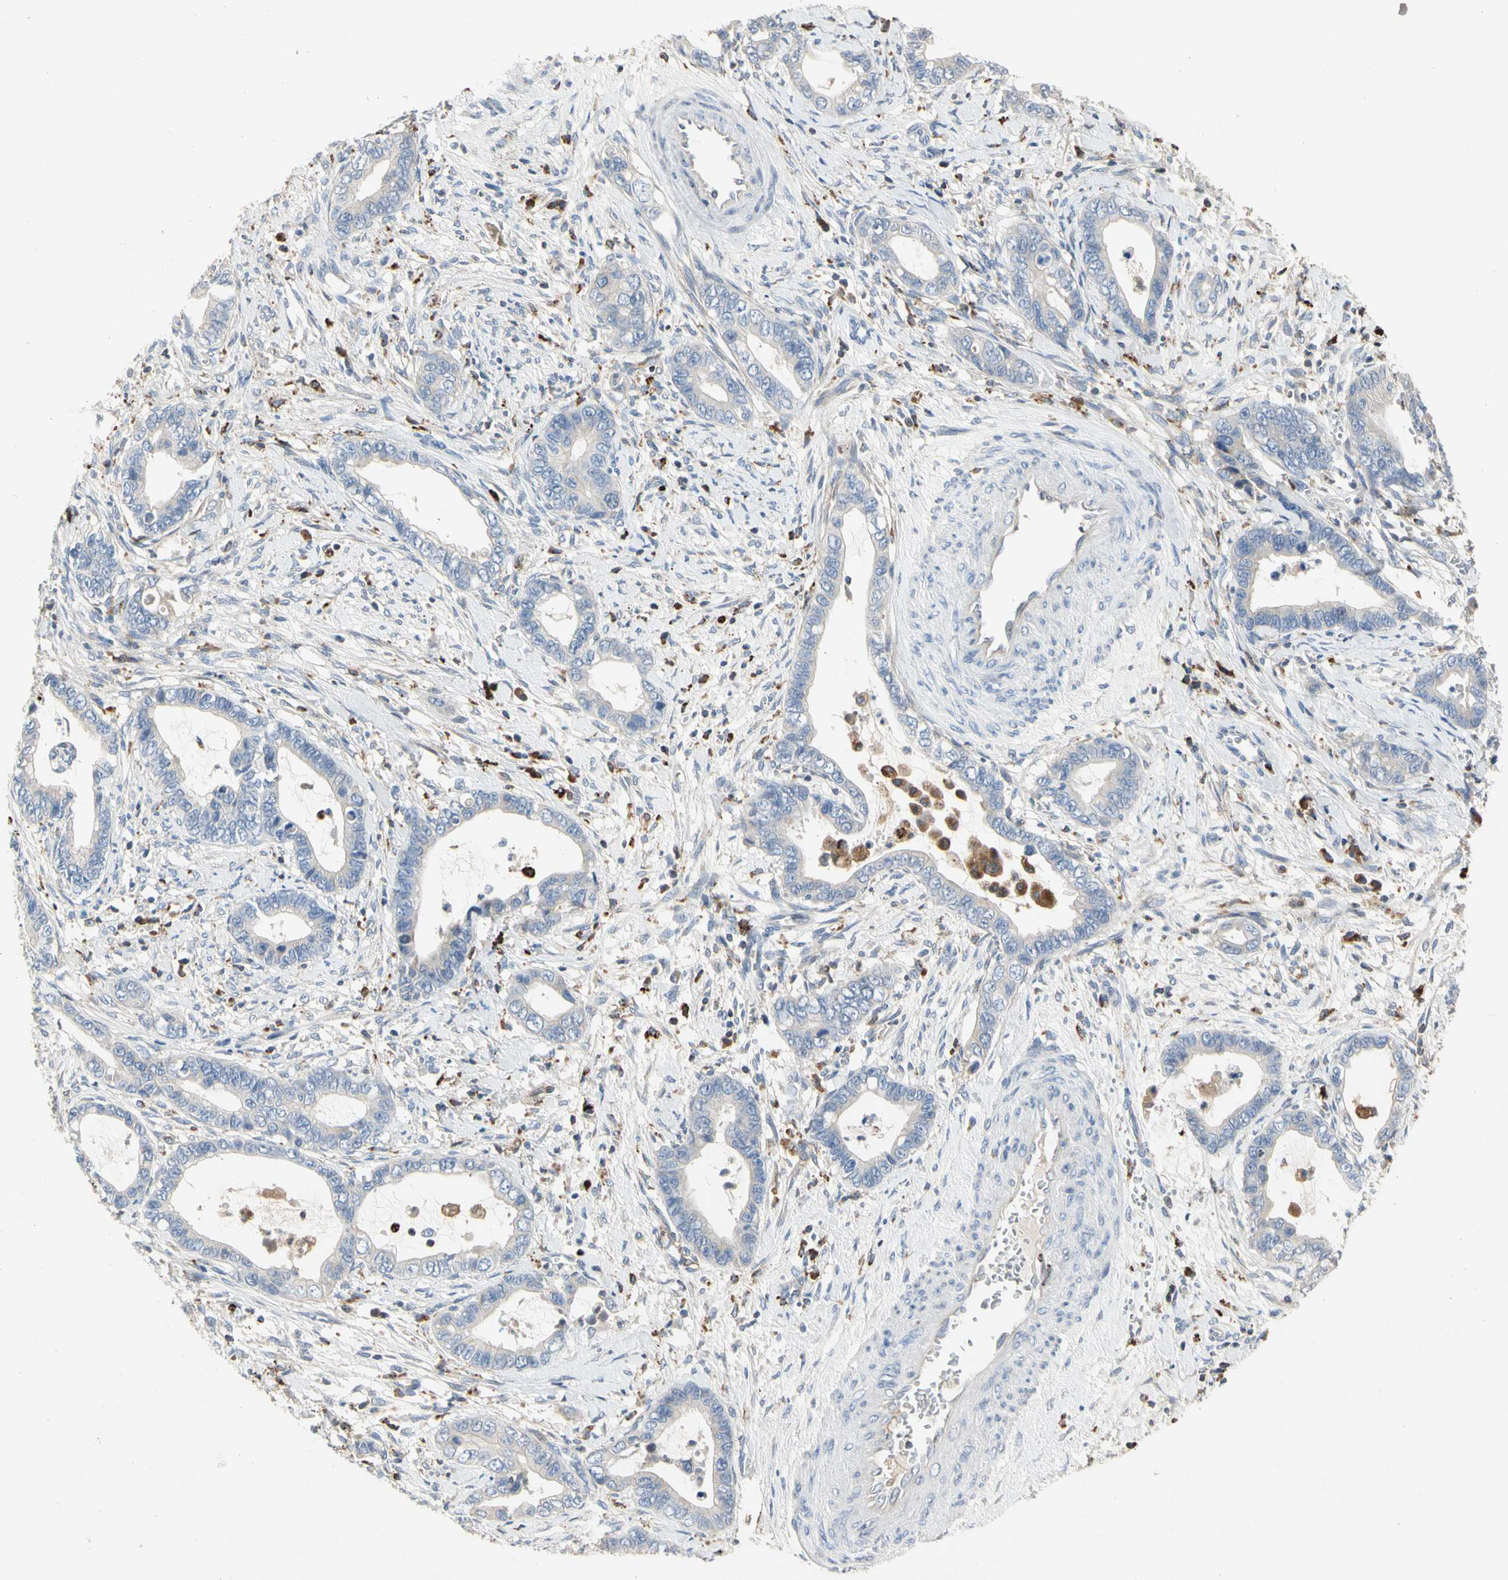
{"staining": {"intensity": "negative", "quantity": "none", "location": "none"}, "tissue": "cervical cancer", "cell_type": "Tumor cells", "image_type": "cancer", "snomed": [{"axis": "morphology", "description": "Adenocarcinoma, NOS"}, {"axis": "topography", "description": "Cervix"}], "caption": "High magnification brightfield microscopy of cervical adenocarcinoma stained with DAB (brown) and counterstained with hematoxylin (blue): tumor cells show no significant staining.", "gene": "ADA2", "patient": {"sex": "female", "age": 44}}